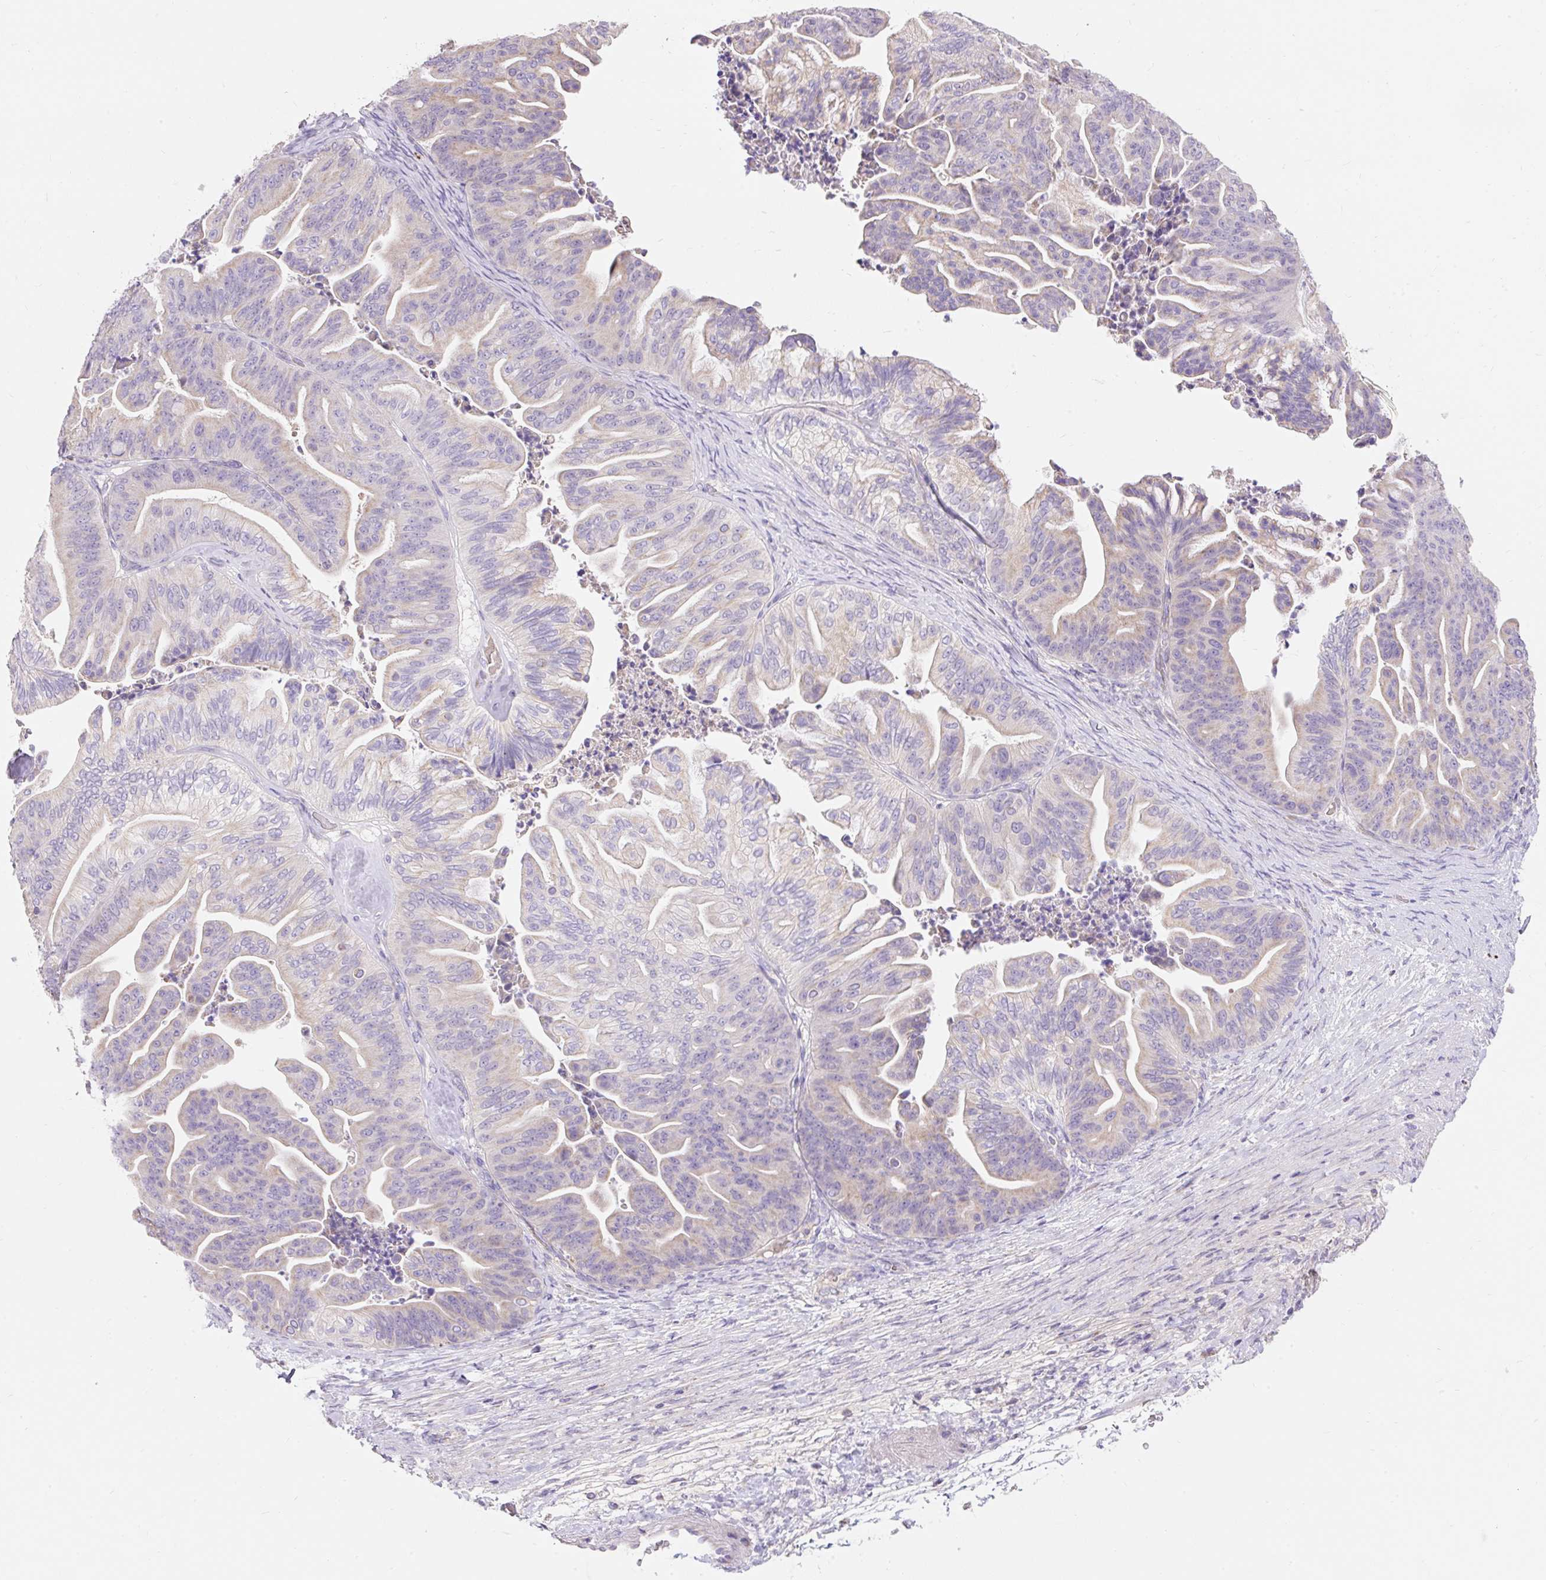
{"staining": {"intensity": "negative", "quantity": "none", "location": "none"}, "tissue": "ovarian cancer", "cell_type": "Tumor cells", "image_type": "cancer", "snomed": [{"axis": "morphology", "description": "Cystadenocarcinoma, mucinous, NOS"}, {"axis": "topography", "description": "Ovary"}], "caption": "Protein analysis of mucinous cystadenocarcinoma (ovarian) shows no significant positivity in tumor cells.", "gene": "PMAIP1", "patient": {"sex": "female", "age": 67}}